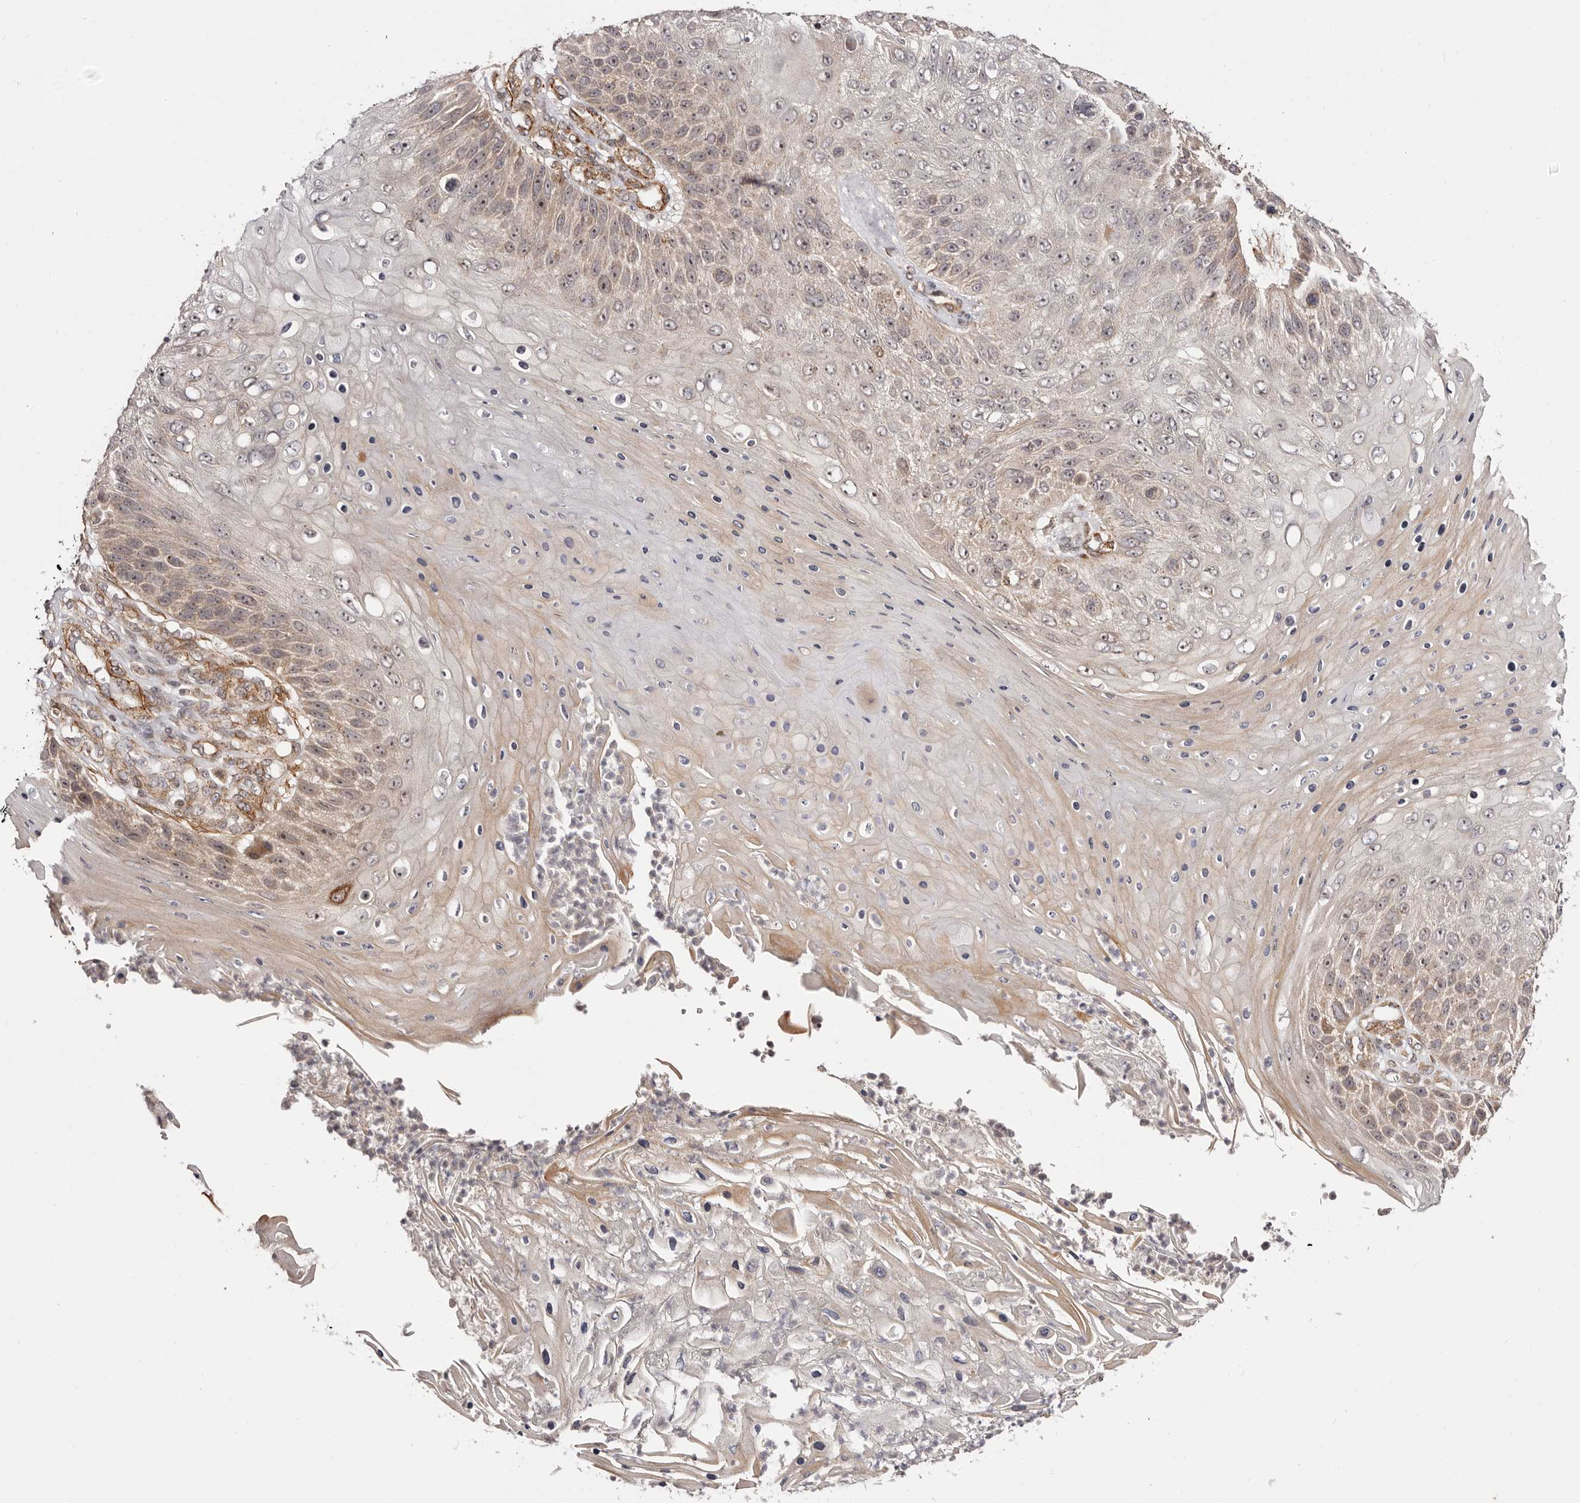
{"staining": {"intensity": "weak", "quantity": ">75%", "location": "cytoplasmic/membranous,nuclear"}, "tissue": "skin cancer", "cell_type": "Tumor cells", "image_type": "cancer", "snomed": [{"axis": "morphology", "description": "Squamous cell carcinoma, NOS"}, {"axis": "topography", "description": "Skin"}], "caption": "Weak cytoplasmic/membranous and nuclear staining for a protein is present in about >75% of tumor cells of squamous cell carcinoma (skin) using immunohistochemistry.", "gene": "MICAL2", "patient": {"sex": "female", "age": 88}}